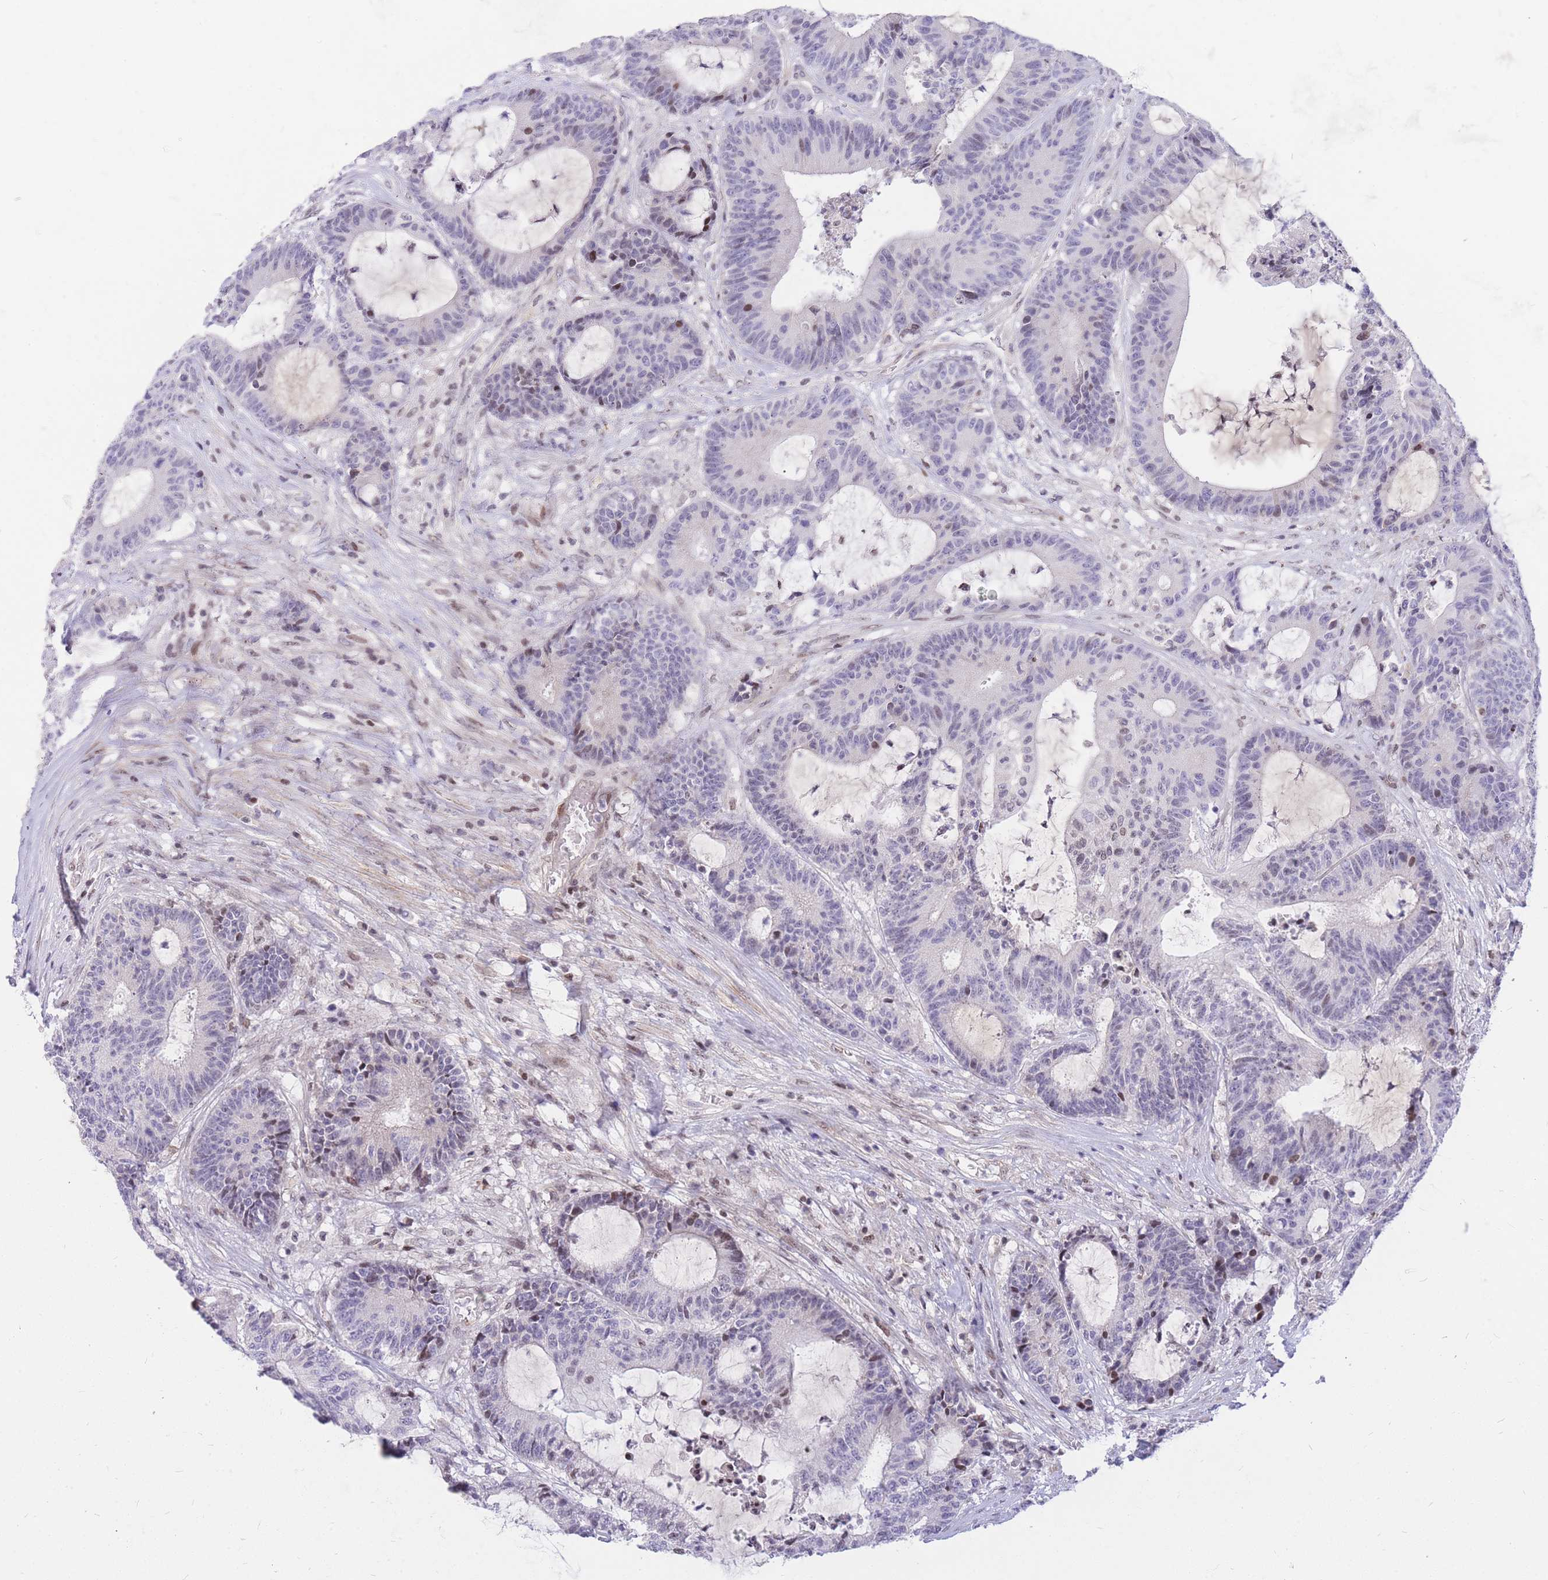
{"staining": {"intensity": "weak", "quantity": "<25%", "location": "nuclear"}, "tissue": "colorectal cancer", "cell_type": "Tumor cells", "image_type": "cancer", "snomed": [{"axis": "morphology", "description": "Adenocarcinoma, NOS"}, {"axis": "topography", "description": "Colon"}], "caption": "IHC micrograph of human colorectal cancer stained for a protein (brown), which shows no positivity in tumor cells. (IHC, brightfield microscopy, high magnification).", "gene": "TLE2", "patient": {"sex": "female", "age": 84}}